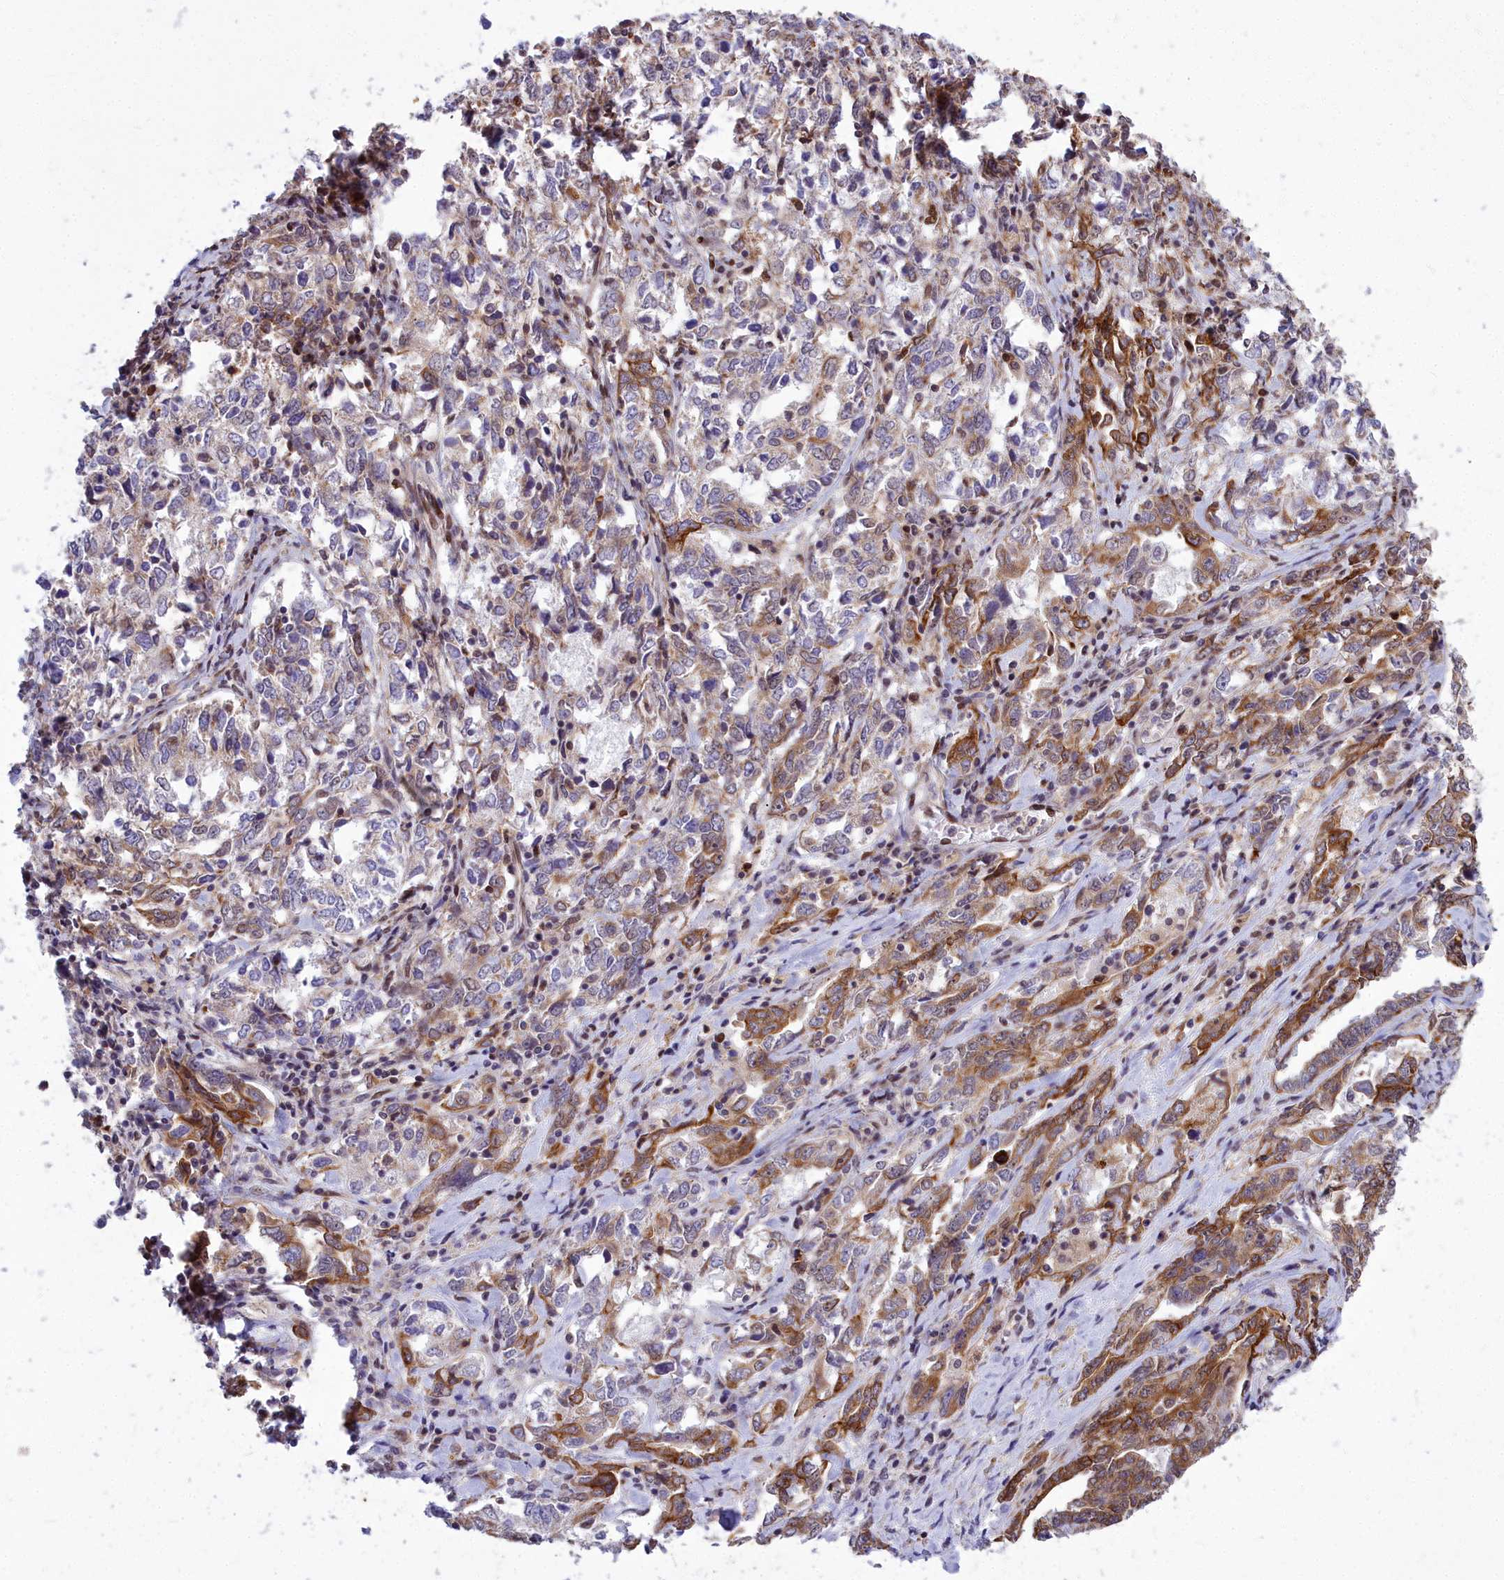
{"staining": {"intensity": "moderate", "quantity": "25%-75%", "location": "cytoplasmic/membranous,nuclear"}, "tissue": "ovarian cancer", "cell_type": "Tumor cells", "image_type": "cancer", "snomed": [{"axis": "morphology", "description": "Carcinoma, endometroid"}, {"axis": "topography", "description": "Ovary"}], "caption": "Human endometroid carcinoma (ovarian) stained with a brown dye displays moderate cytoplasmic/membranous and nuclear positive positivity in about 25%-75% of tumor cells.", "gene": "ABCB8", "patient": {"sex": "female", "age": 62}}